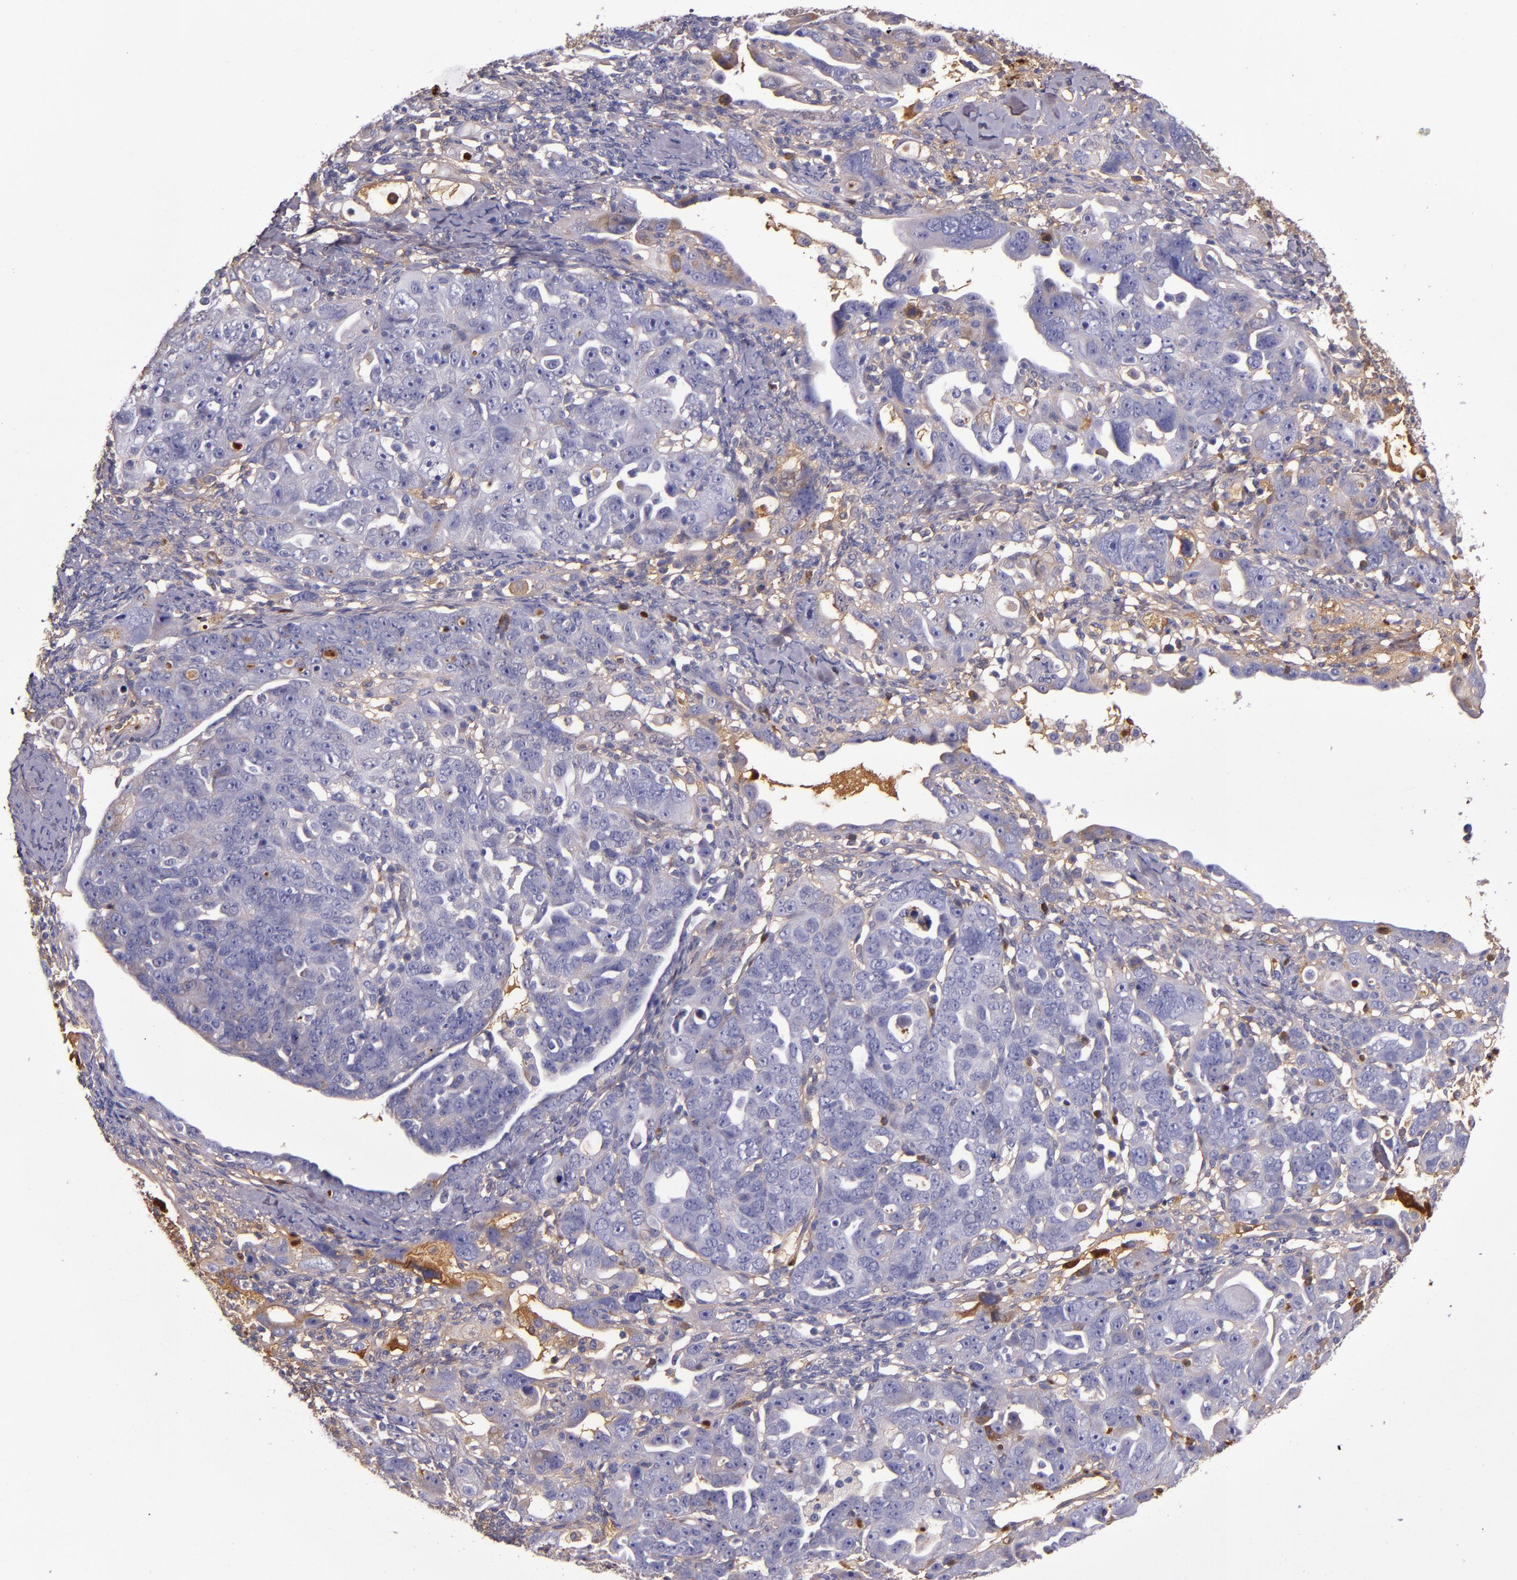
{"staining": {"intensity": "weak", "quantity": "<25%", "location": "cytoplasmic/membranous"}, "tissue": "ovarian cancer", "cell_type": "Tumor cells", "image_type": "cancer", "snomed": [{"axis": "morphology", "description": "Cystadenocarcinoma, serous, NOS"}, {"axis": "topography", "description": "Ovary"}], "caption": "Immunohistochemistry image of neoplastic tissue: ovarian serous cystadenocarcinoma stained with DAB (3,3'-diaminobenzidine) demonstrates no significant protein positivity in tumor cells.", "gene": "CLEC3B", "patient": {"sex": "female", "age": 66}}